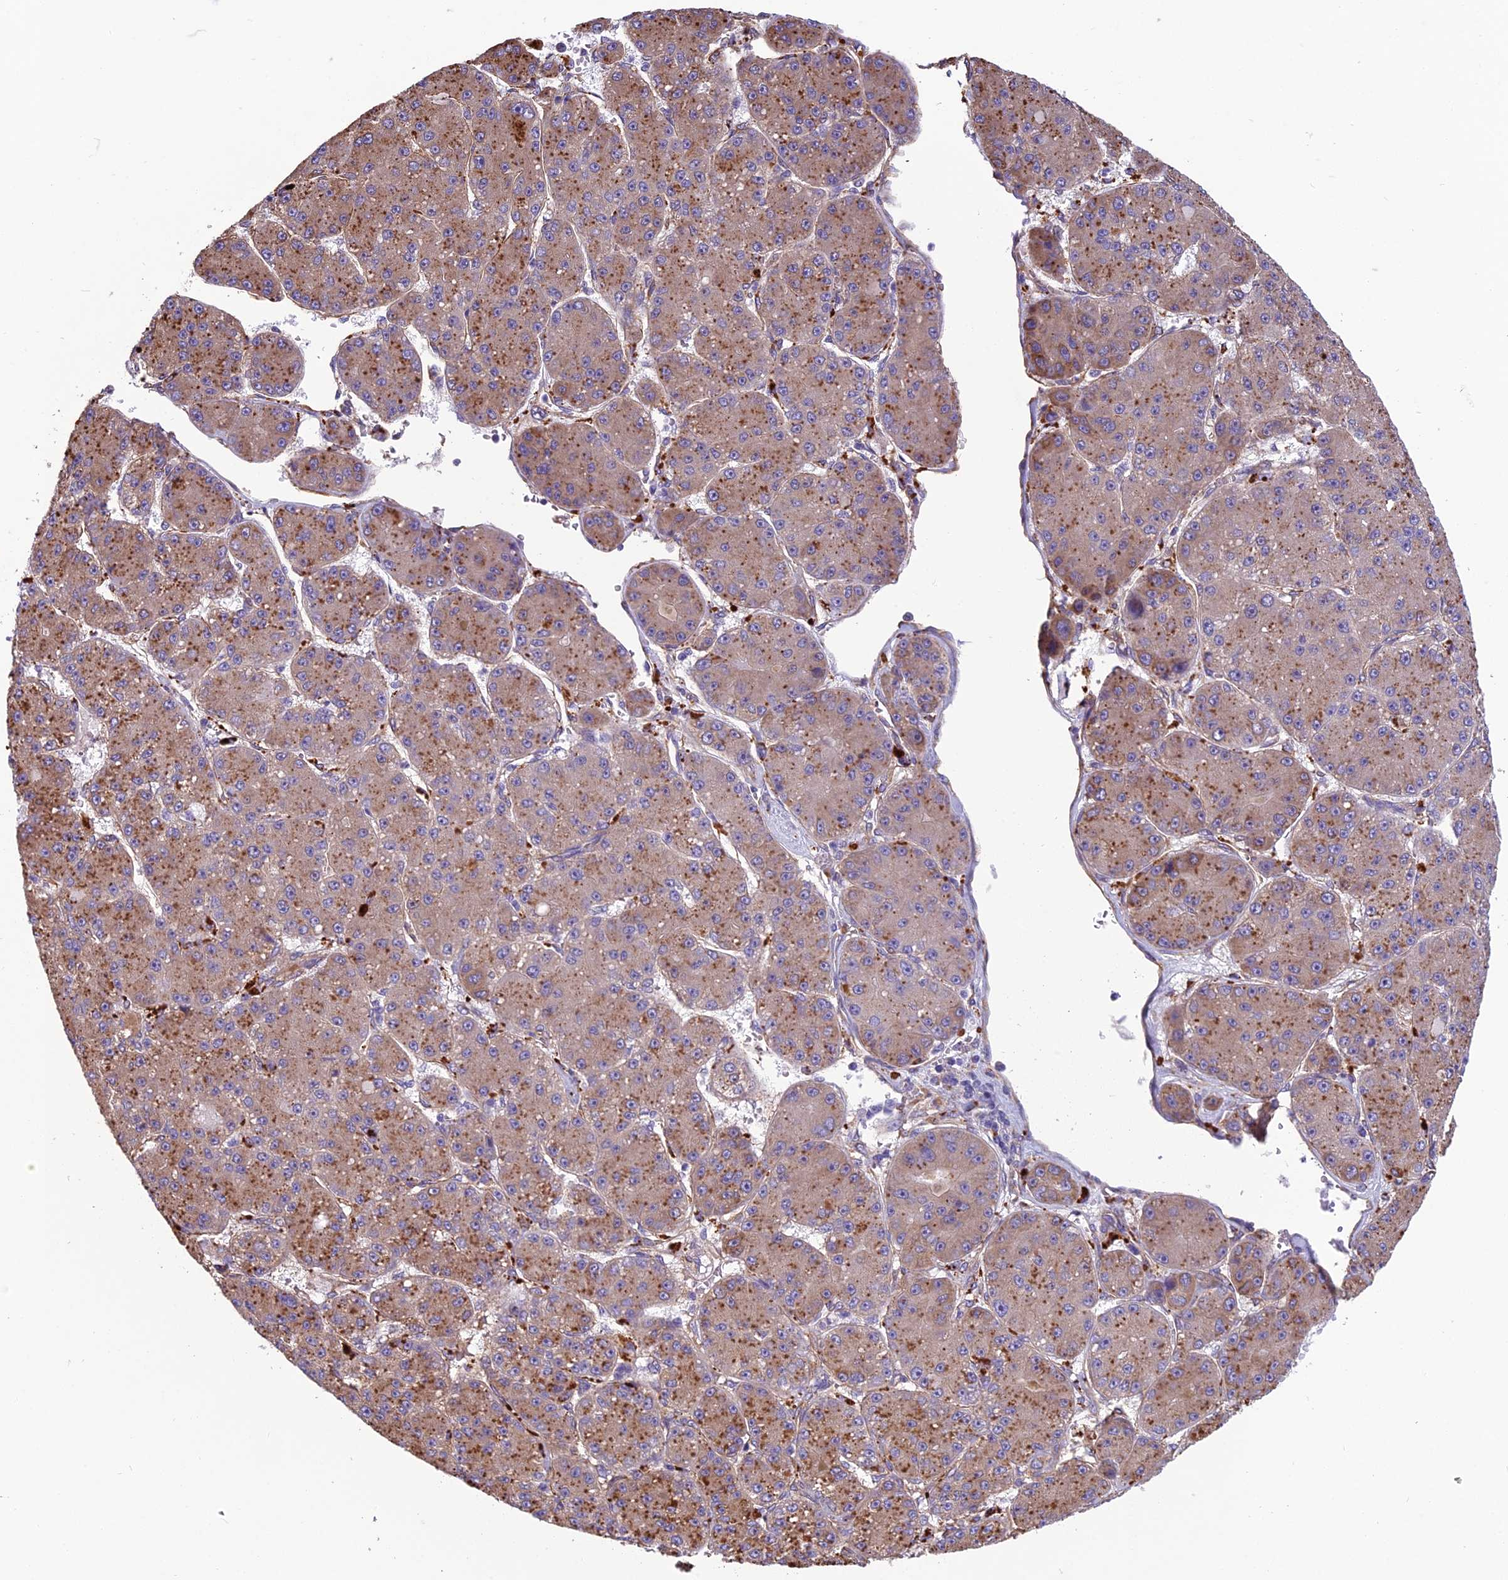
{"staining": {"intensity": "weak", "quantity": ">75%", "location": "cytoplasmic/membranous"}, "tissue": "liver cancer", "cell_type": "Tumor cells", "image_type": "cancer", "snomed": [{"axis": "morphology", "description": "Carcinoma, Hepatocellular, NOS"}, {"axis": "topography", "description": "Liver"}], "caption": "An immunohistochemistry histopathology image of tumor tissue is shown. Protein staining in brown shows weak cytoplasmic/membranous positivity in liver cancer (hepatocellular carcinoma) within tumor cells.", "gene": "SPDL1", "patient": {"sex": "male", "age": 67}}